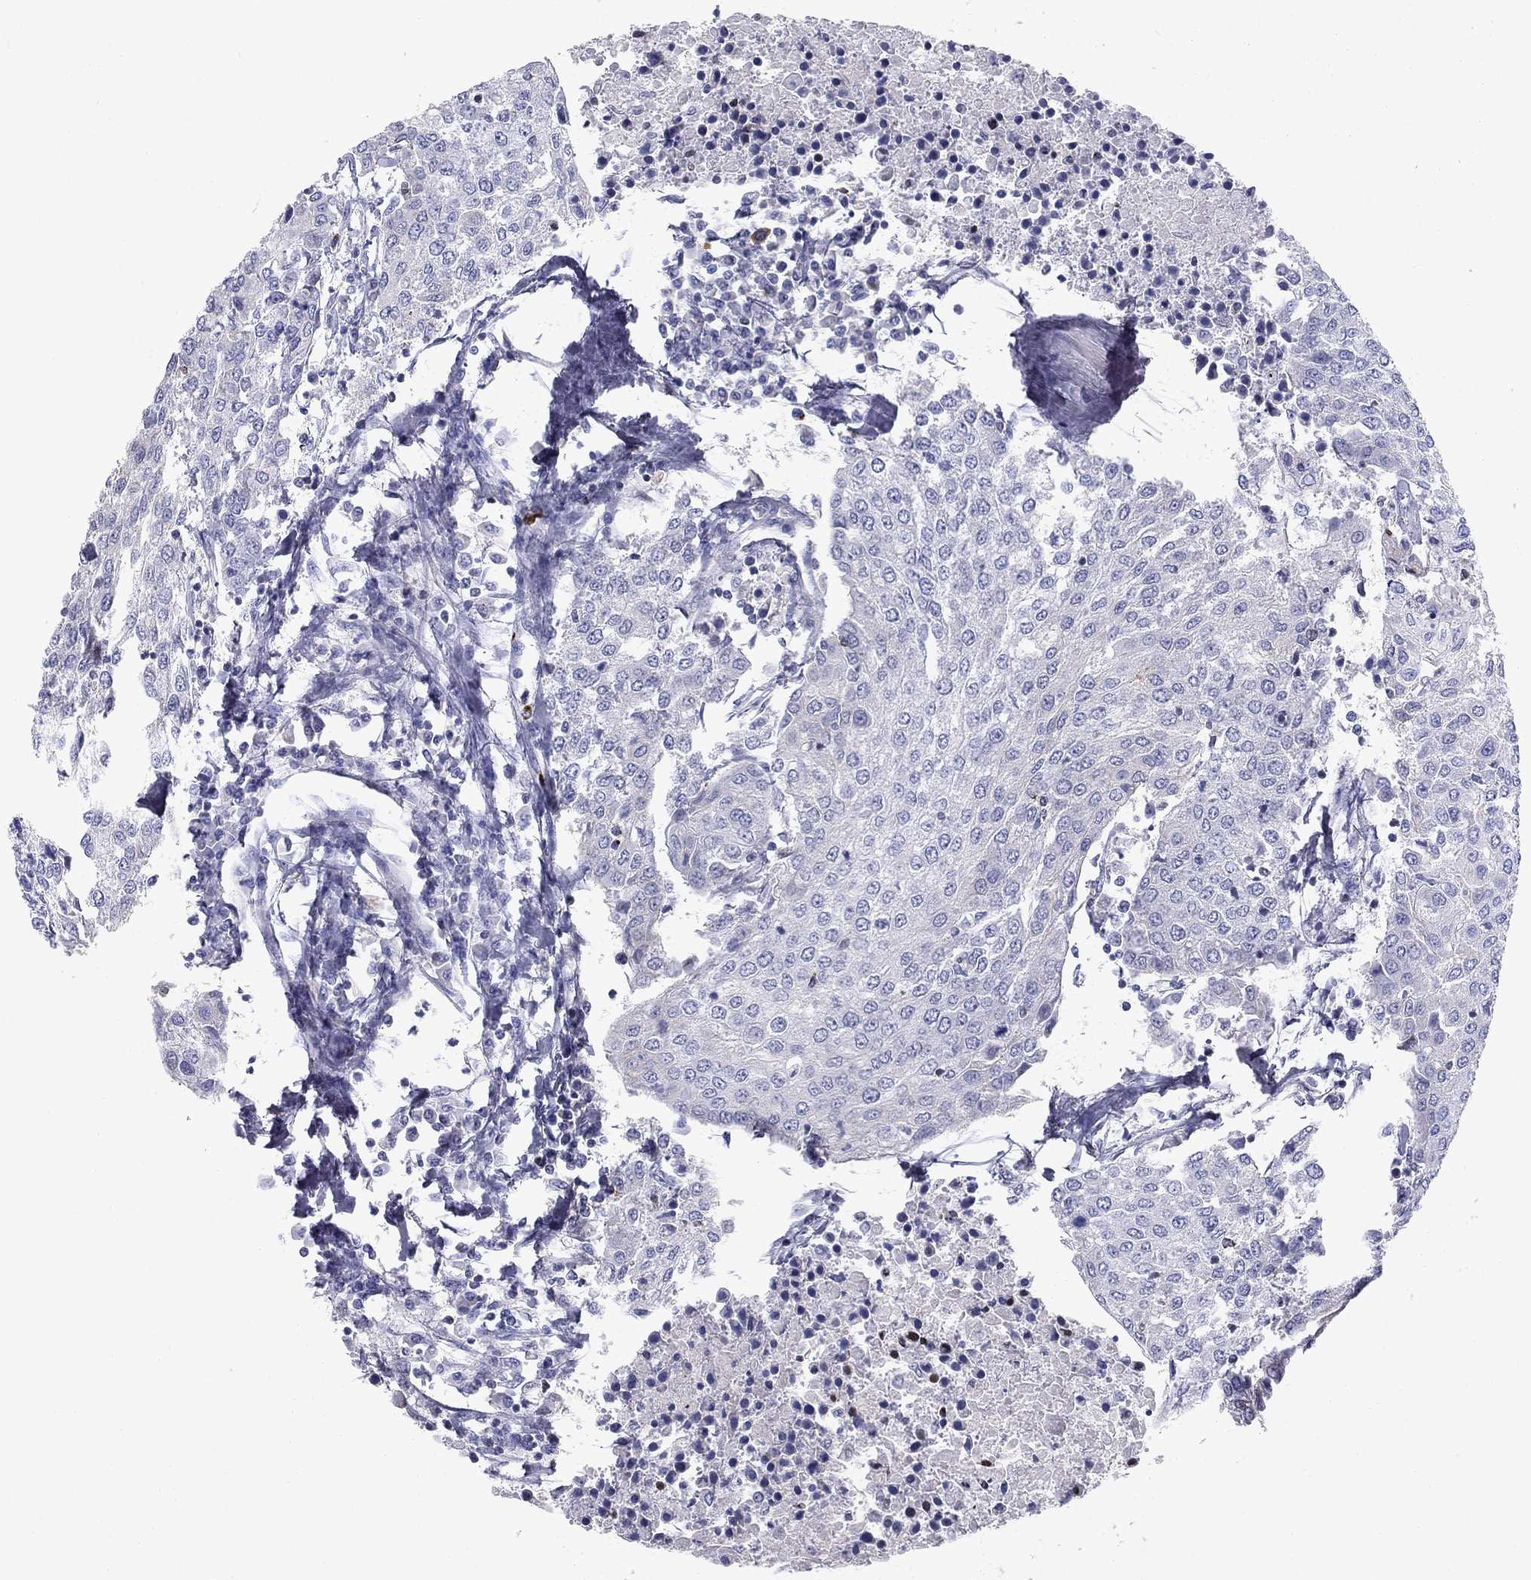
{"staining": {"intensity": "negative", "quantity": "none", "location": "none"}, "tissue": "urothelial cancer", "cell_type": "Tumor cells", "image_type": "cancer", "snomed": [{"axis": "morphology", "description": "Urothelial carcinoma, High grade"}, {"axis": "topography", "description": "Urinary bladder"}], "caption": "Human urothelial carcinoma (high-grade) stained for a protein using immunohistochemistry shows no positivity in tumor cells.", "gene": "CLIC6", "patient": {"sex": "female", "age": 85}}